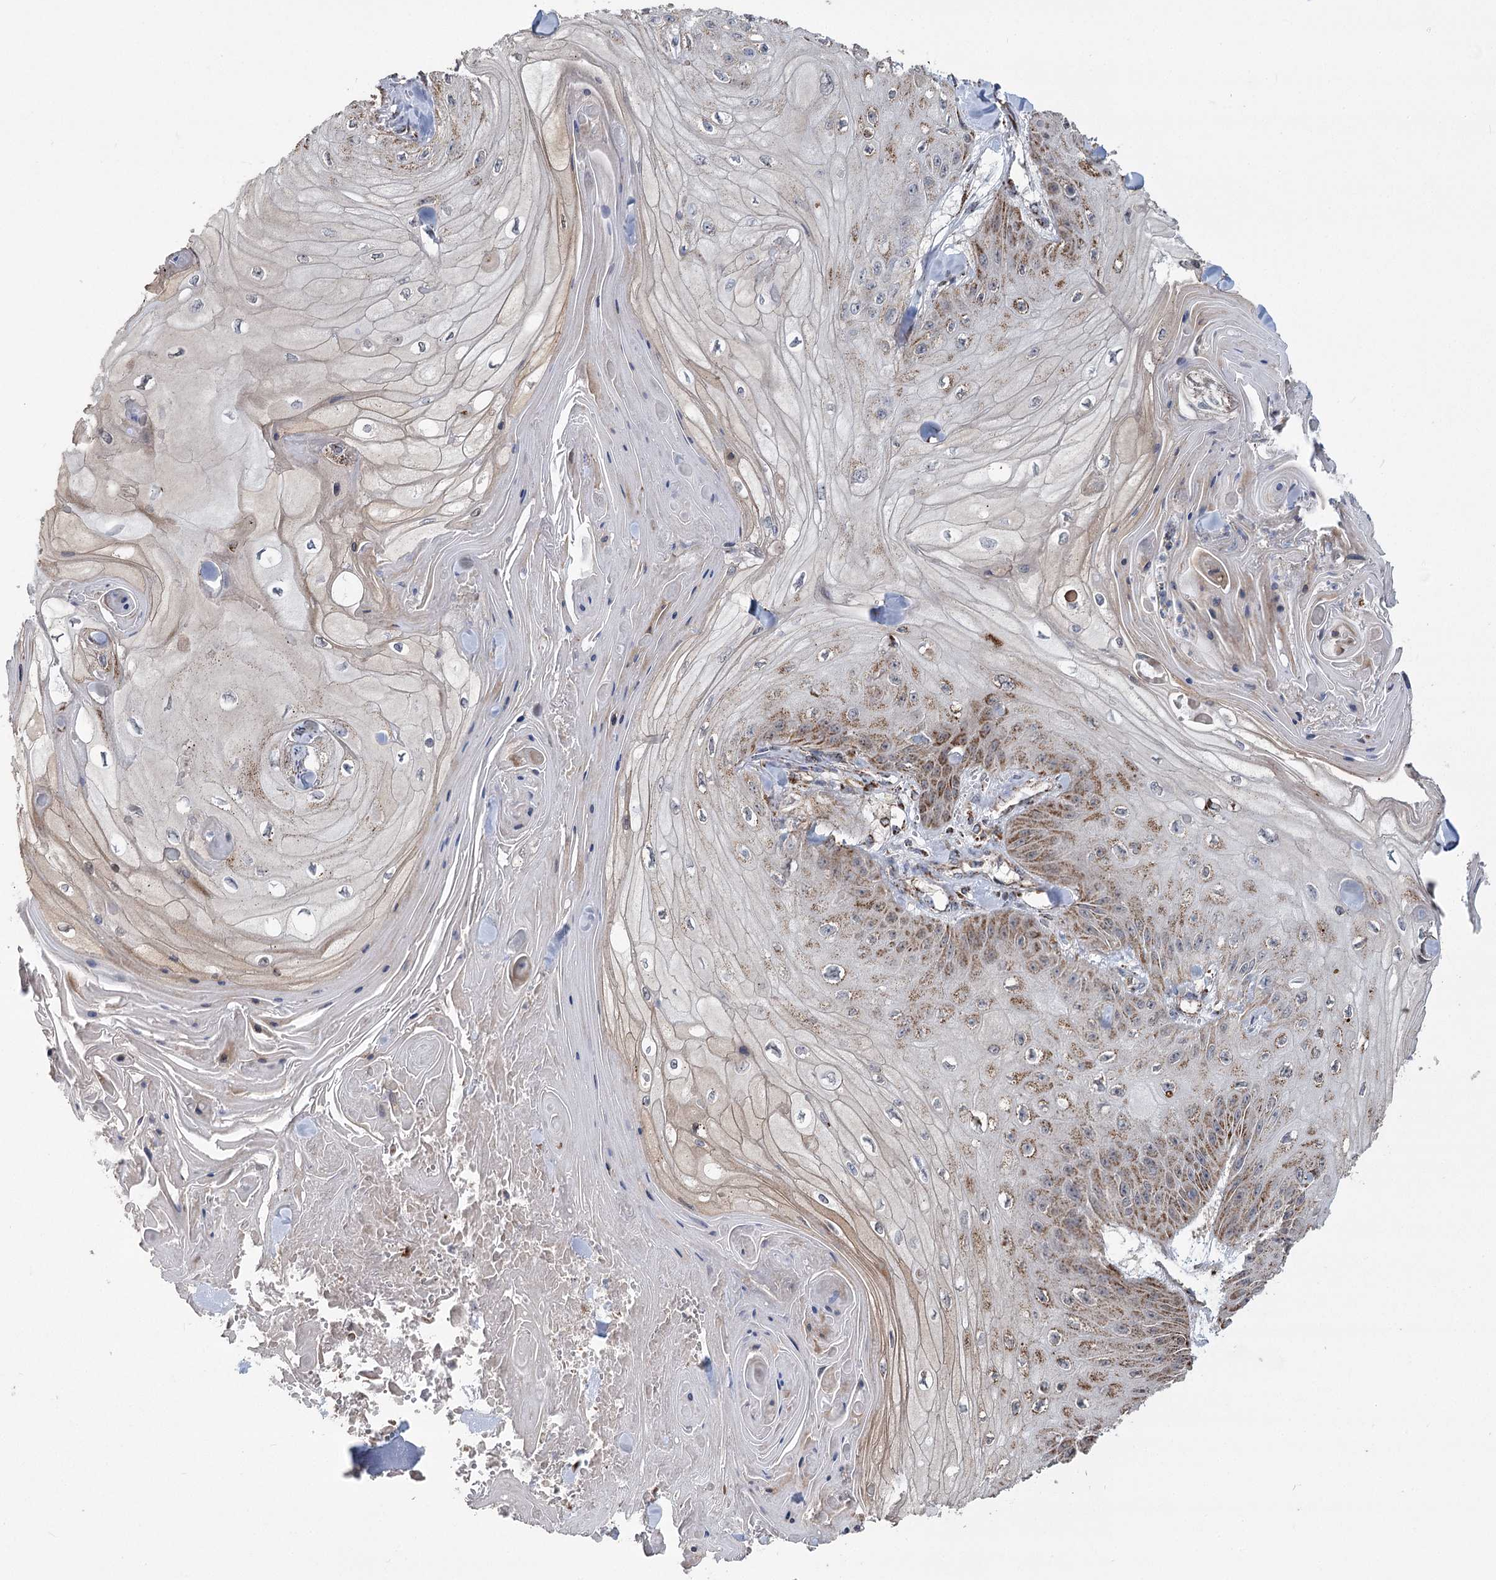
{"staining": {"intensity": "strong", "quantity": "25%-75%", "location": "cytoplasmic/membranous"}, "tissue": "skin cancer", "cell_type": "Tumor cells", "image_type": "cancer", "snomed": [{"axis": "morphology", "description": "Squamous cell carcinoma, NOS"}, {"axis": "topography", "description": "Skin"}], "caption": "A brown stain highlights strong cytoplasmic/membranous expression of a protein in skin cancer (squamous cell carcinoma) tumor cells. (Brightfield microscopy of DAB IHC at high magnification).", "gene": "RANBP3L", "patient": {"sex": "male", "age": 74}}